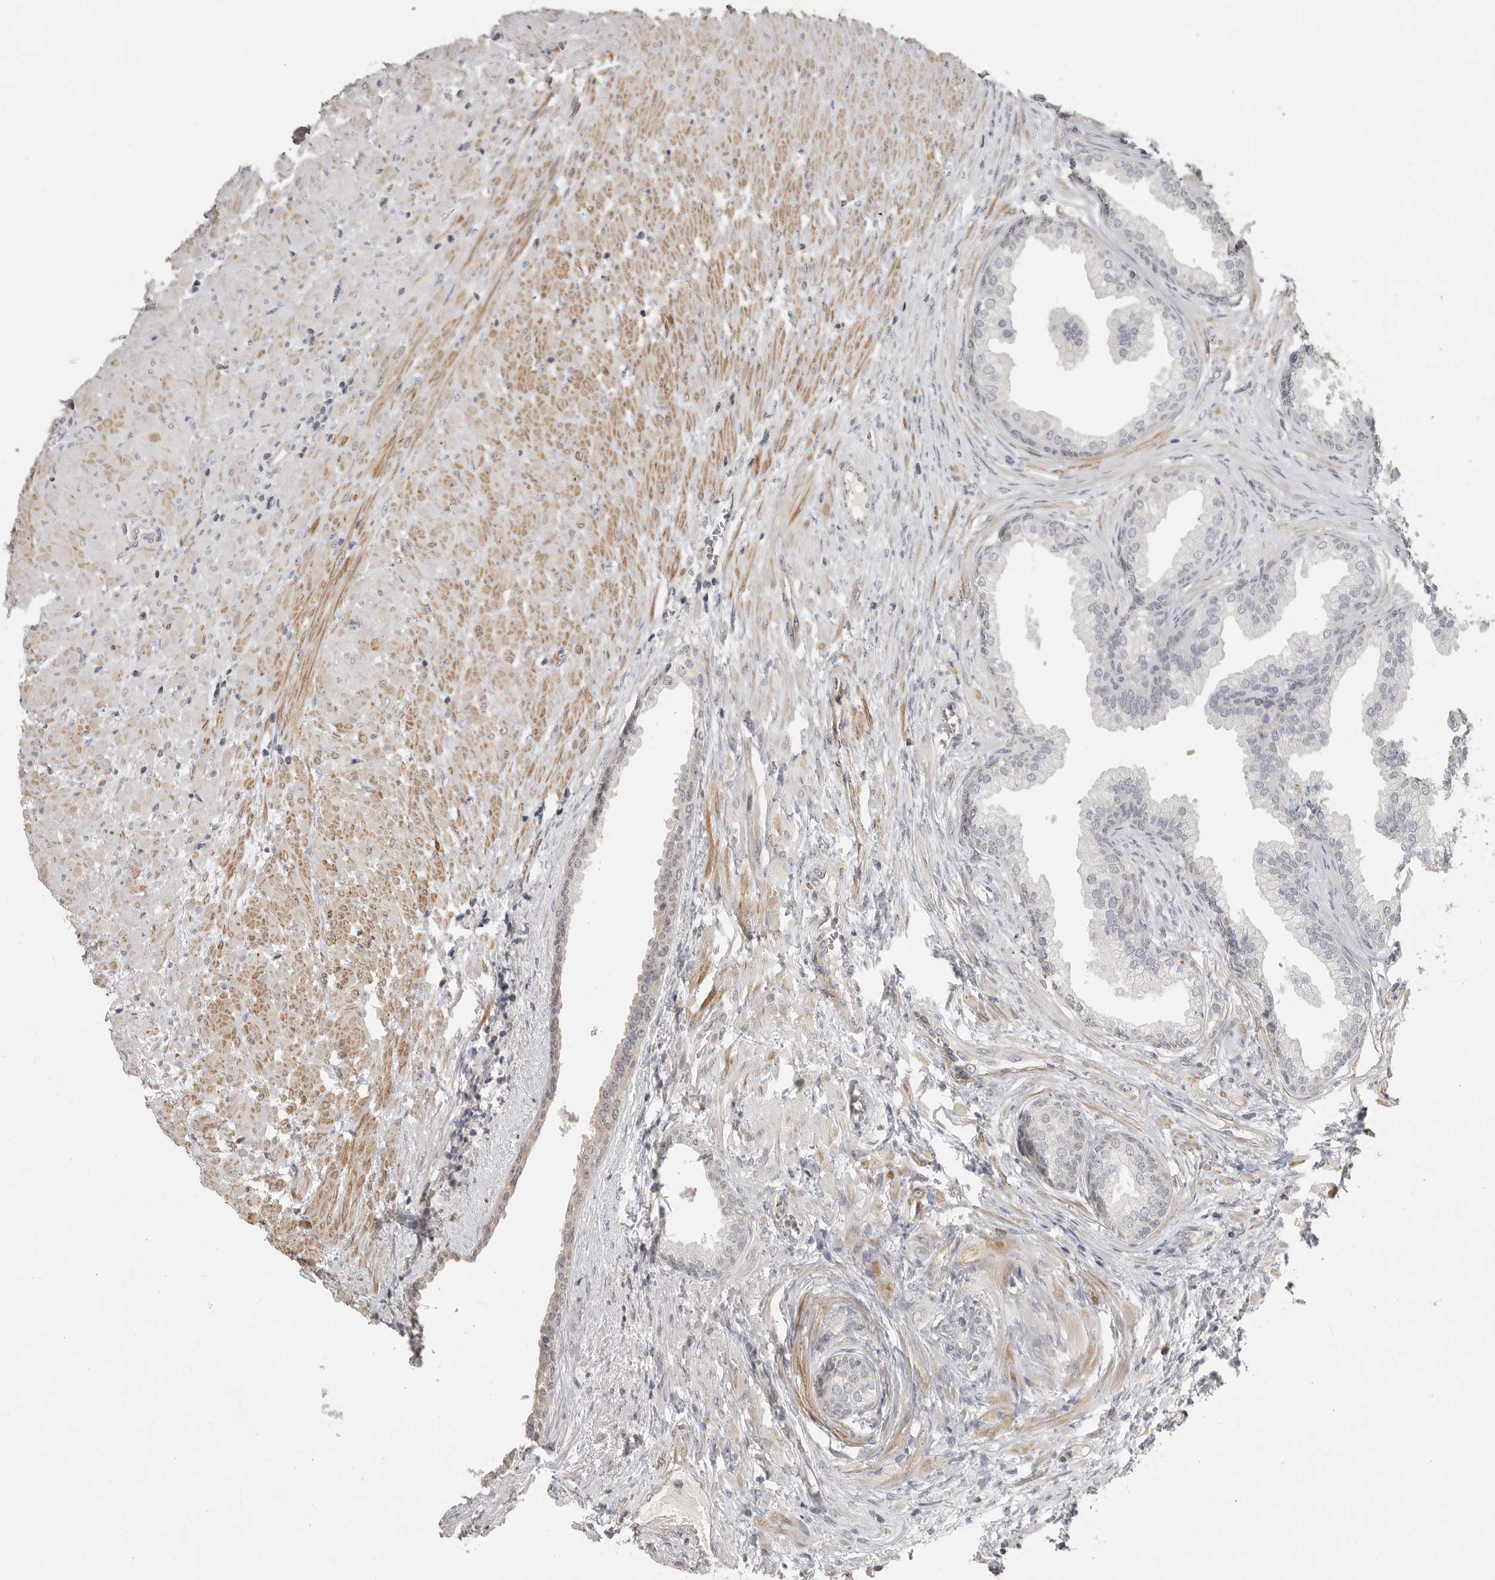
{"staining": {"intensity": "negative", "quantity": "none", "location": "none"}, "tissue": "prostate", "cell_type": "Glandular cells", "image_type": "normal", "snomed": [{"axis": "morphology", "description": "Normal tissue, NOS"}, {"axis": "topography", "description": "Prostate"}], "caption": "Micrograph shows no significant protein staining in glandular cells of benign prostate. (IHC, brightfield microscopy, high magnification).", "gene": "PLEKHF1", "patient": {"sex": "male", "age": 76}}